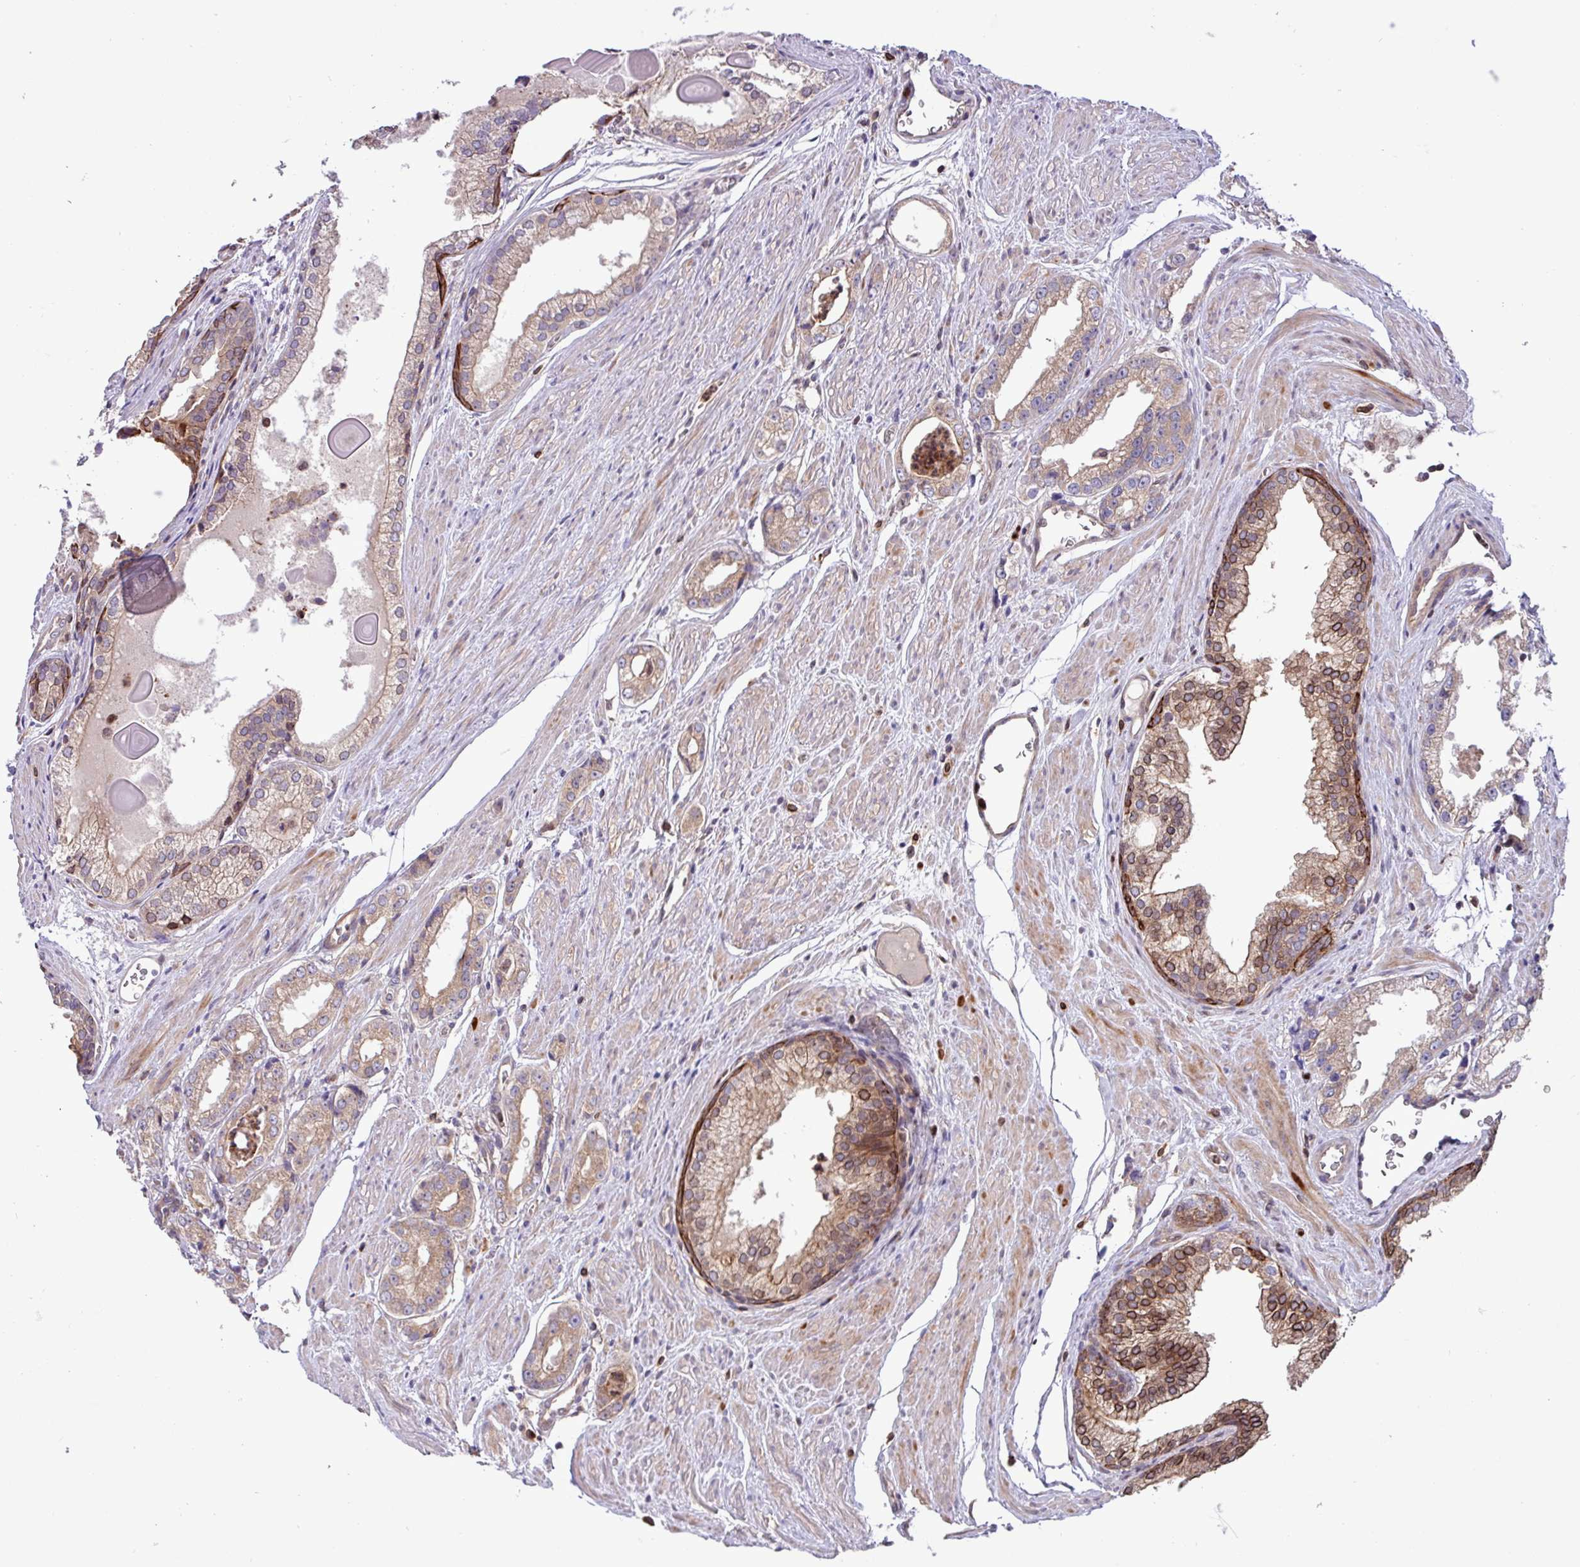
{"staining": {"intensity": "moderate", "quantity": ">75%", "location": "cytoplasmic/membranous"}, "tissue": "prostate cancer", "cell_type": "Tumor cells", "image_type": "cancer", "snomed": [{"axis": "morphology", "description": "Adenocarcinoma, Low grade"}, {"axis": "topography", "description": "Prostate"}], "caption": "Immunohistochemical staining of human prostate cancer reveals medium levels of moderate cytoplasmic/membranous protein staining in approximately >75% of tumor cells.", "gene": "CNTRL", "patient": {"sex": "male", "age": 54}}